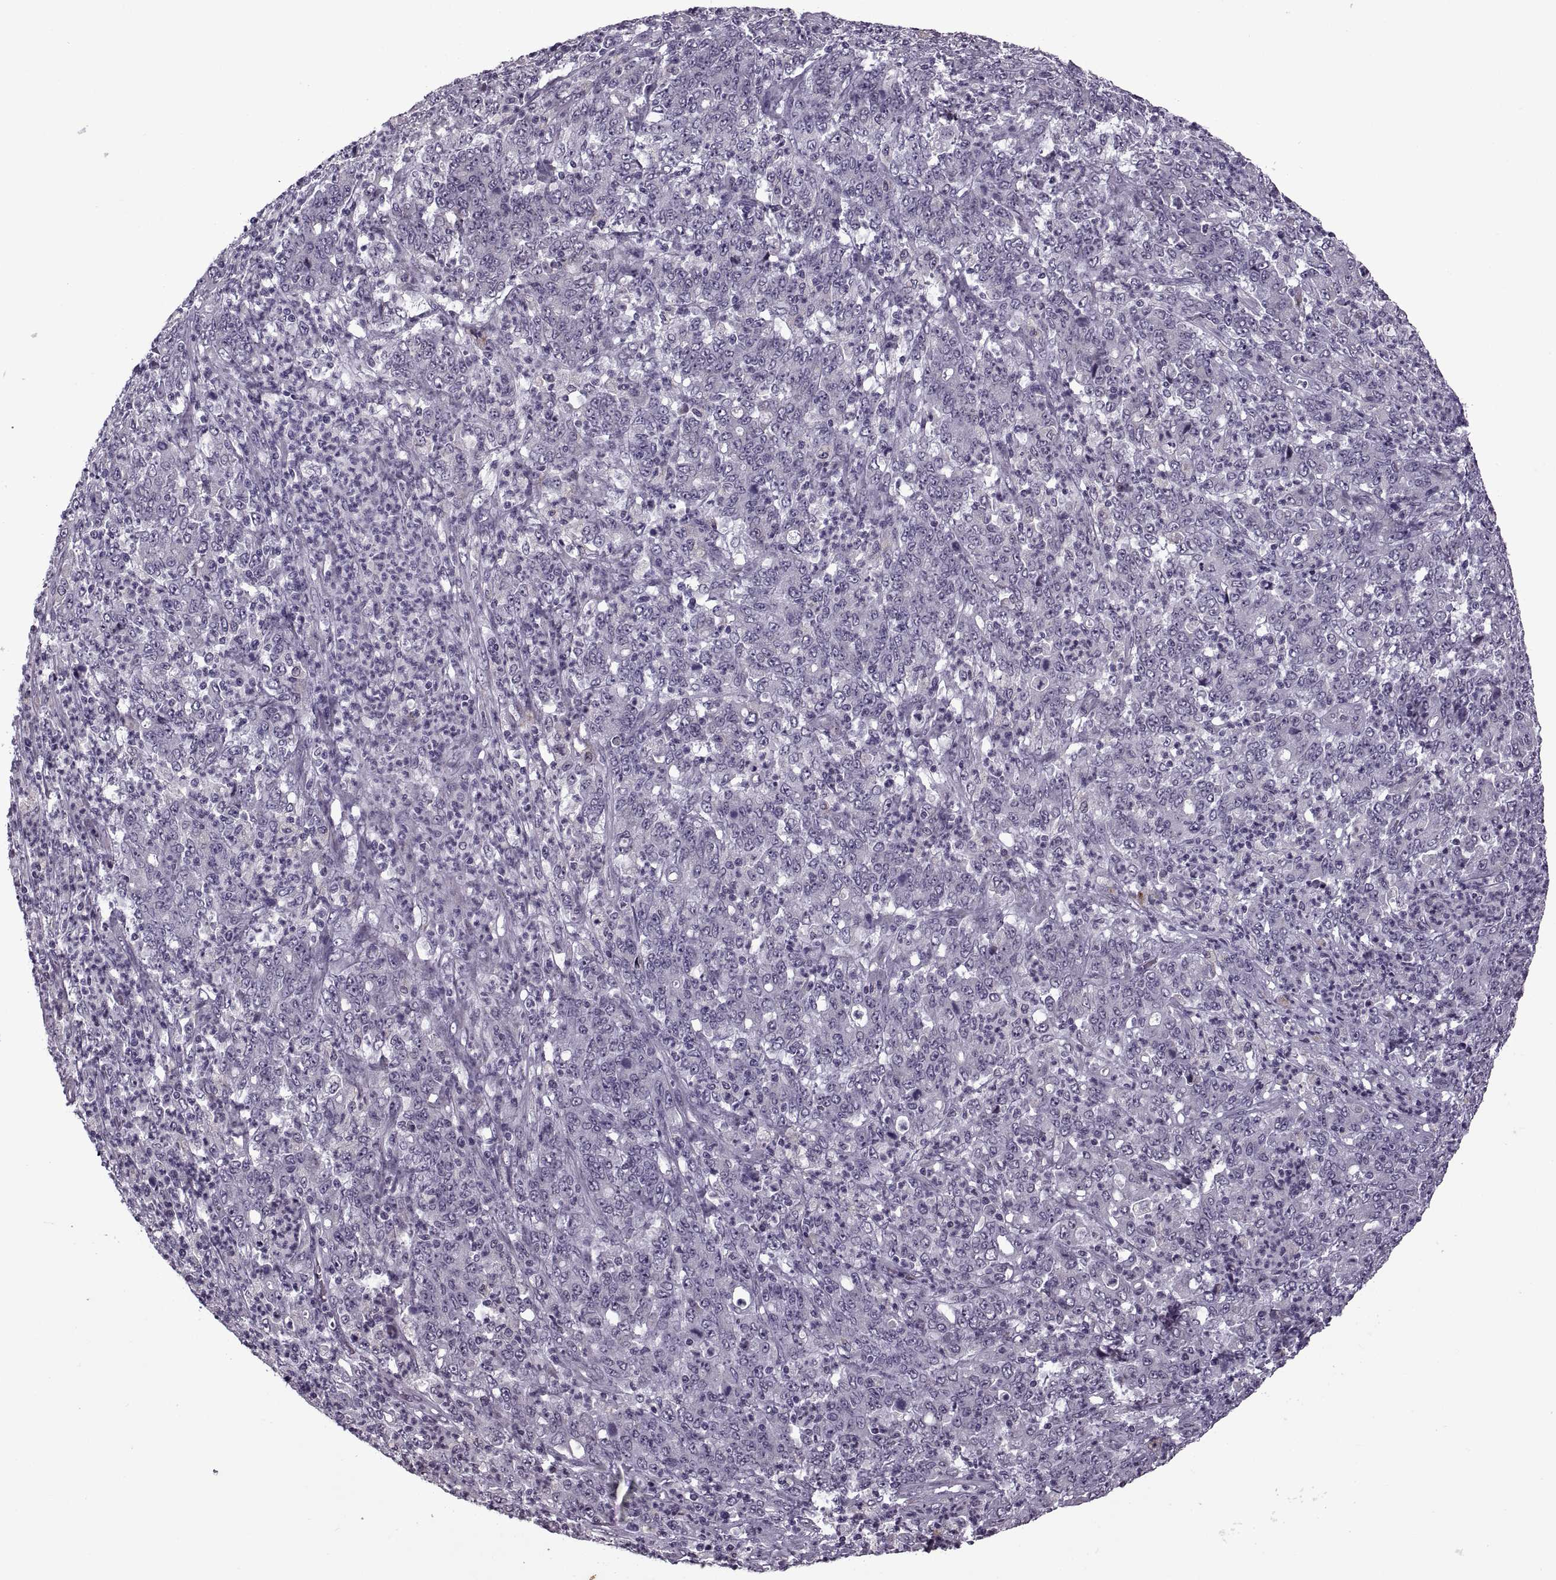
{"staining": {"intensity": "negative", "quantity": "none", "location": "none"}, "tissue": "stomach cancer", "cell_type": "Tumor cells", "image_type": "cancer", "snomed": [{"axis": "morphology", "description": "Adenocarcinoma, NOS"}, {"axis": "topography", "description": "Stomach, lower"}], "caption": "Histopathology image shows no significant protein staining in tumor cells of stomach cancer.", "gene": "PRSS37", "patient": {"sex": "female", "age": 71}}